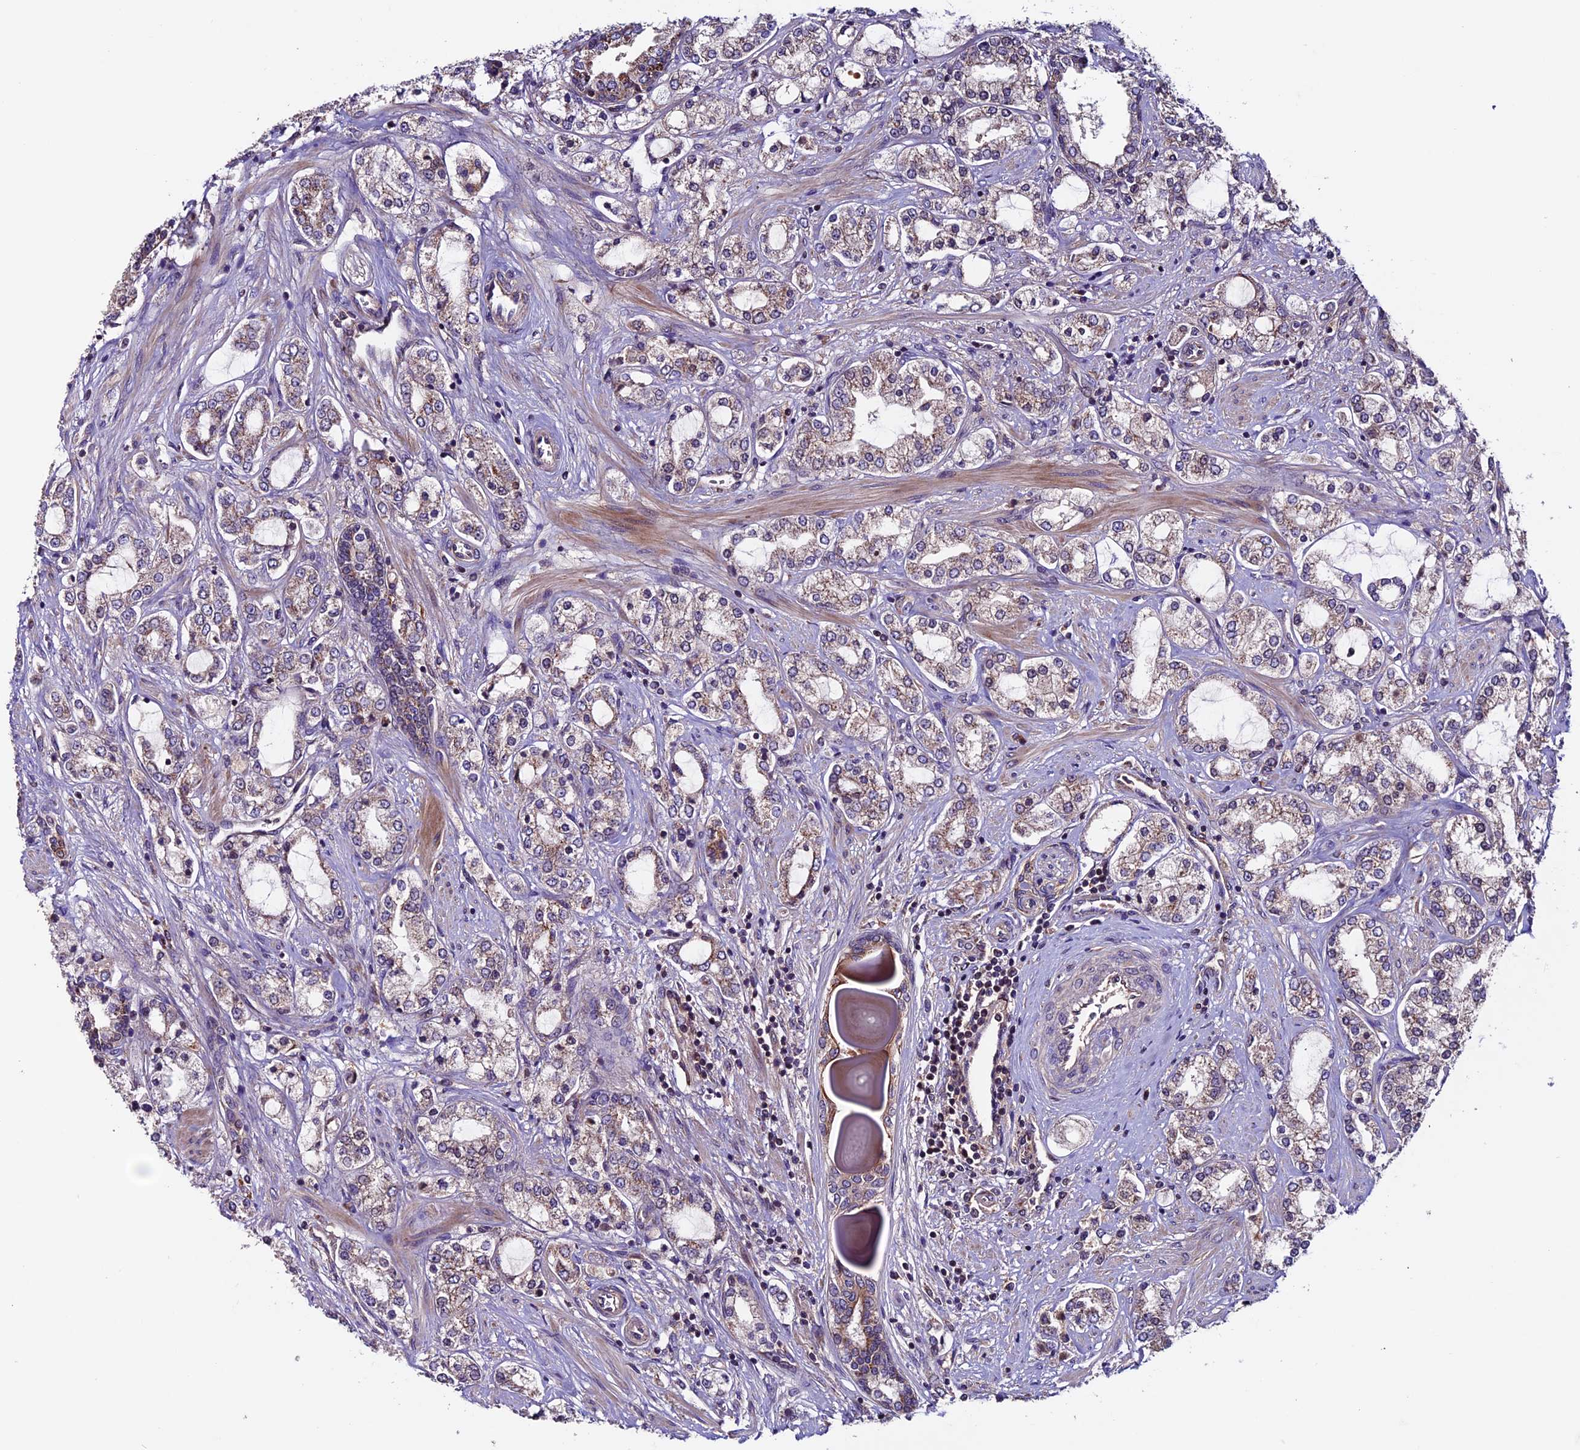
{"staining": {"intensity": "weak", "quantity": "25%-75%", "location": "cytoplasmic/membranous"}, "tissue": "prostate cancer", "cell_type": "Tumor cells", "image_type": "cancer", "snomed": [{"axis": "morphology", "description": "Adenocarcinoma, High grade"}, {"axis": "topography", "description": "Prostate"}], "caption": "DAB immunohistochemical staining of adenocarcinoma (high-grade) (prostate) demonstrates weak cytoplasmic/membranous protein expression in about 25%-75% of tumor cells. (brown staining indicates protein expression, while blue staining denotes nuclei).", "gene": "ZNF598", "patient": {"sex": "male", "age": 64}}